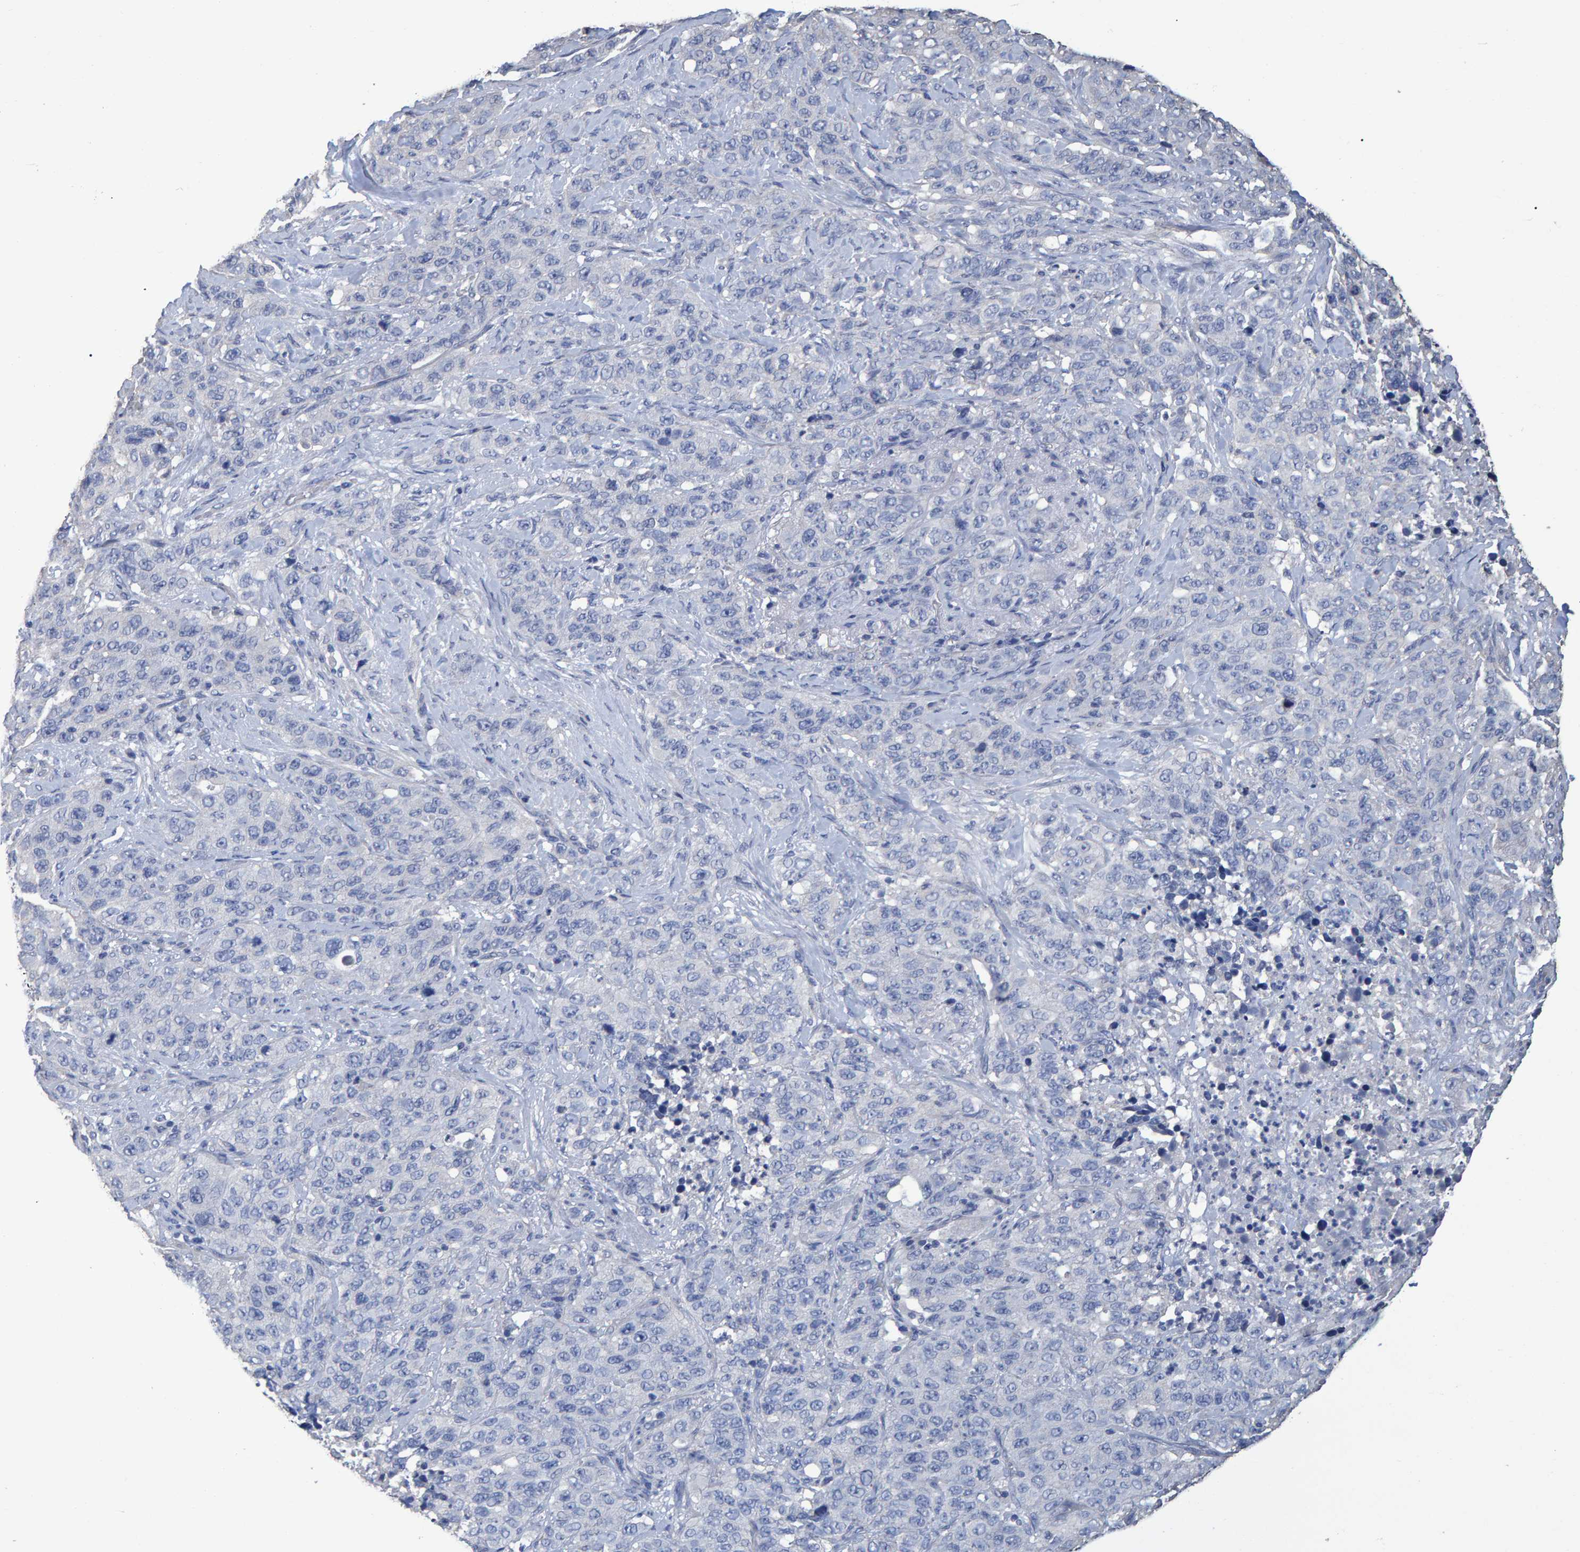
{"staining": {"intensity": "negative", "quantity": "none", "location": "none"}, "tissue": "stomach cancer", "cell_type": "Tumor cells", "image_type": "cancer", "snomed": [{"axis": "morphology", "description": "Adenocarcinoma, NOS"}, {"axis": "topography", "description": "Stomach"}], "caption": "This is an IHC photomicrograph of human stomach cancer. There is no expression in tumor cells.", "gene": "HEMGN", "patient": {"sex": "male", "age": 48}}